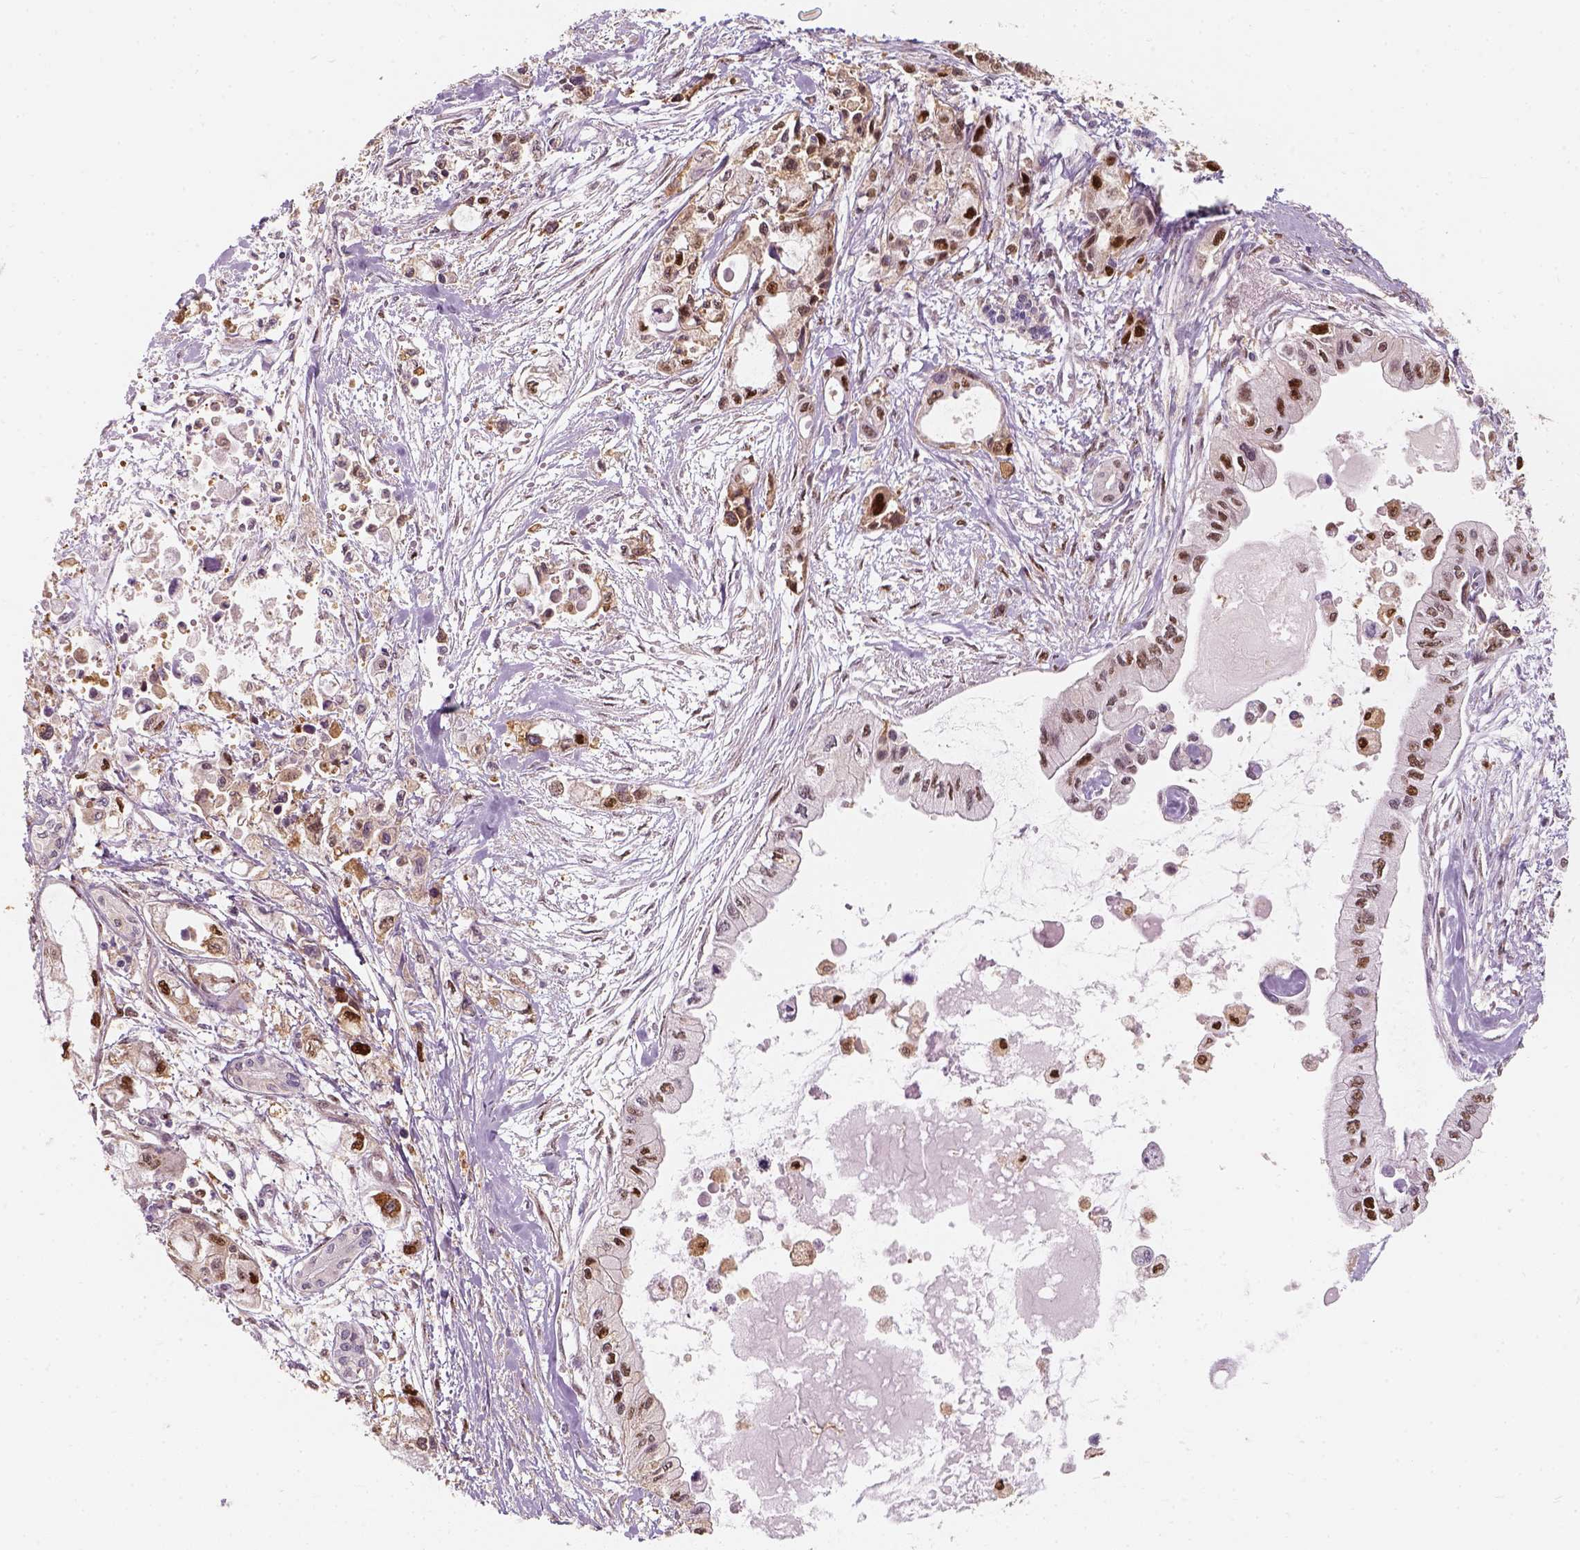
{"staining": {"intensity": "moderate", "quantity": "<25%", "location": "nuclear"}, "tissue": "pancreatic cancer", "cell_type": "Tumor cells", "image_type": "cancer", "snomed": [{"axis": "morphology", "description": "Adenocarcinoma, NOS"}, {"axis": "topography", "description": "Pancreas"}], "caption": "The immunohistochemical stain labels moderate nuclear staining in tumor cells of pancreatic cancer tissue. Nuclei are stained in blue.", "gene": "SQSTM1", "patient": {"sex": "female", "age": 61}}